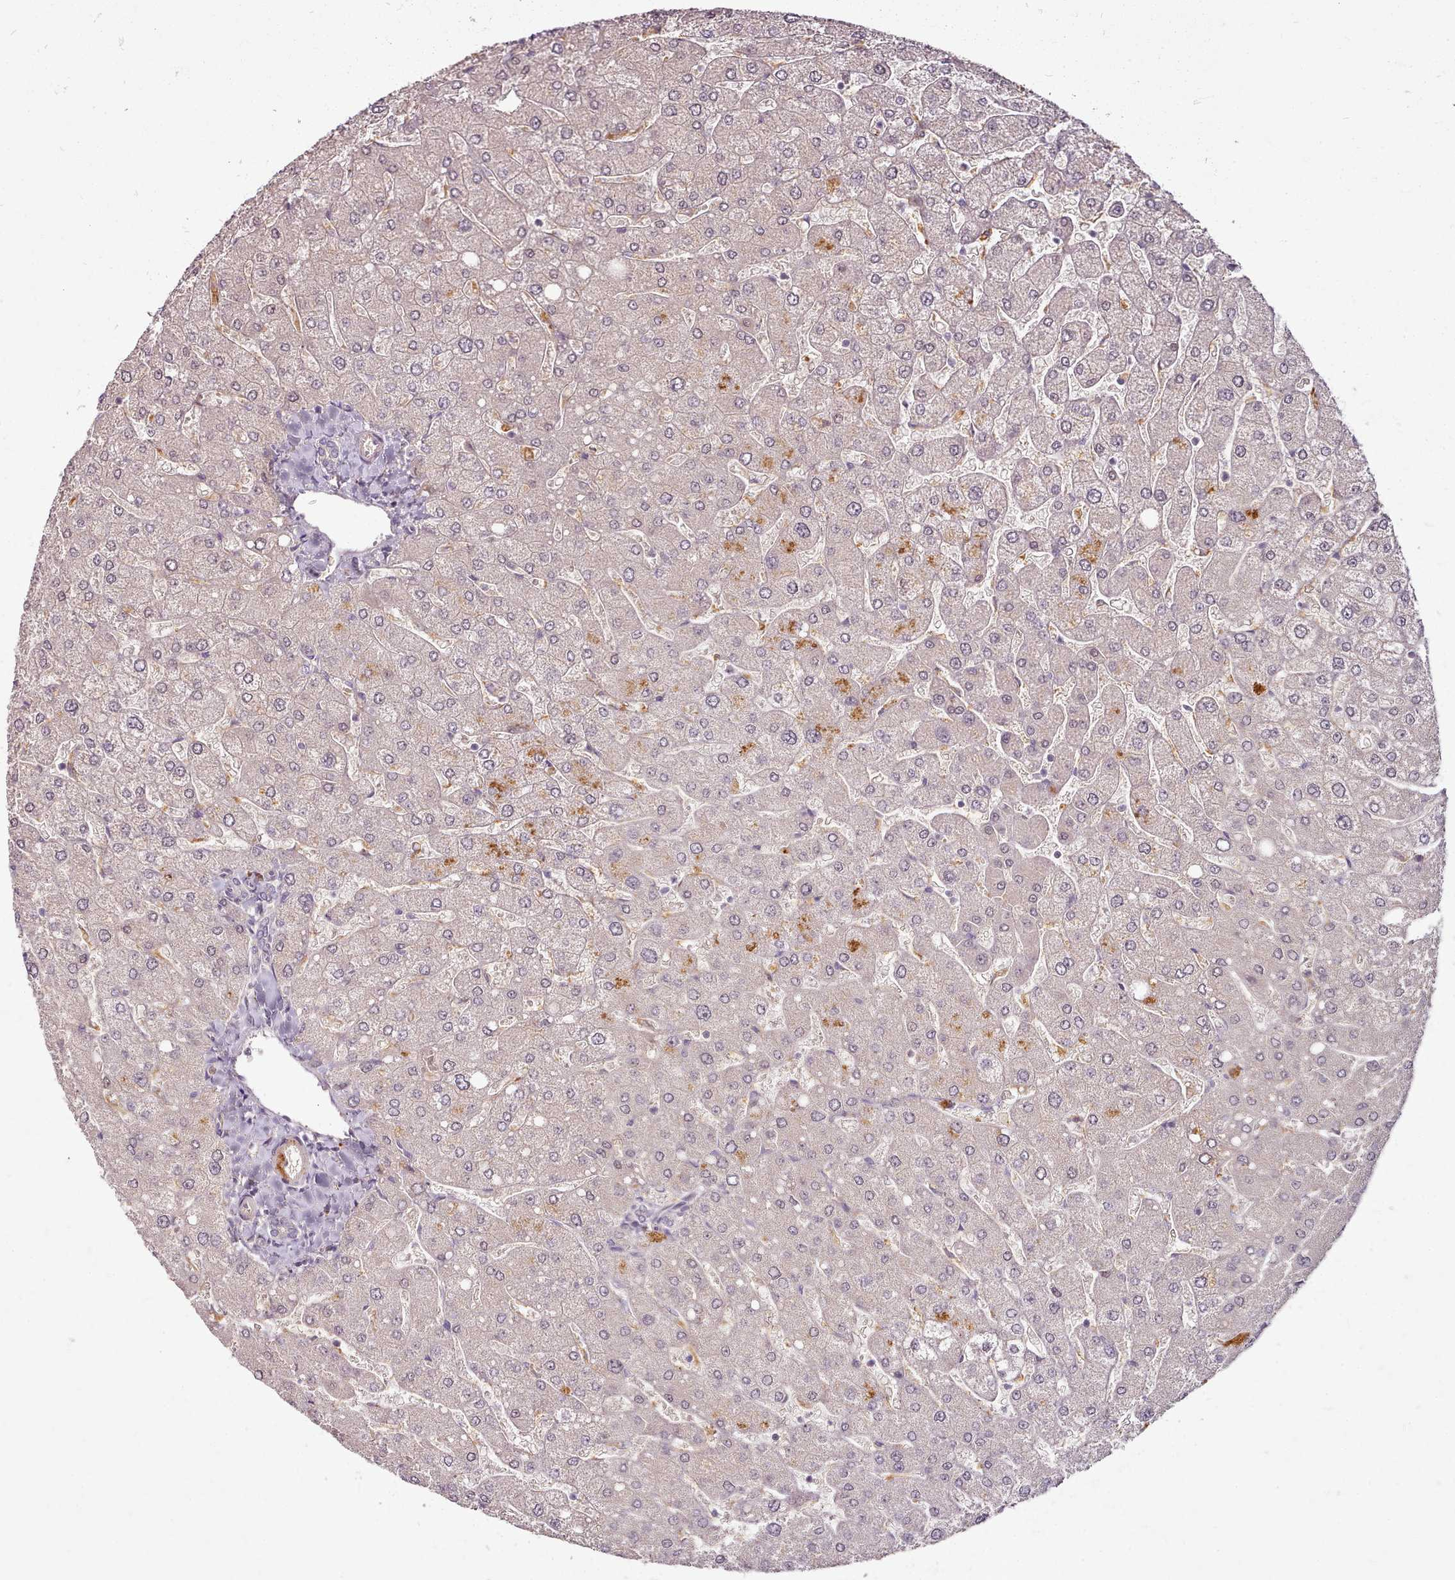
{"staining": {"intensity": "negative", "quantity": "none", "location": "none"}, "tissue": "liver", "cell_type": "Cholangiocytes", "image_type": "normal", "snomed": [{"axis": "morphology", "description": "Normal tissue, NOS"}, {"axis": "topography", "description": "Liver"}], "caption": "Immunohistochemistry (IHC) micrograph of unremarkable liver: human liver stained with DAB reveals no significant protein expression in cholangiocytes. (DAB (3,3'-diaminobenzidine) IHC, high magnification).", "gene": "C1QTNF5", "patient": {"sex": "male", "age": 55}}